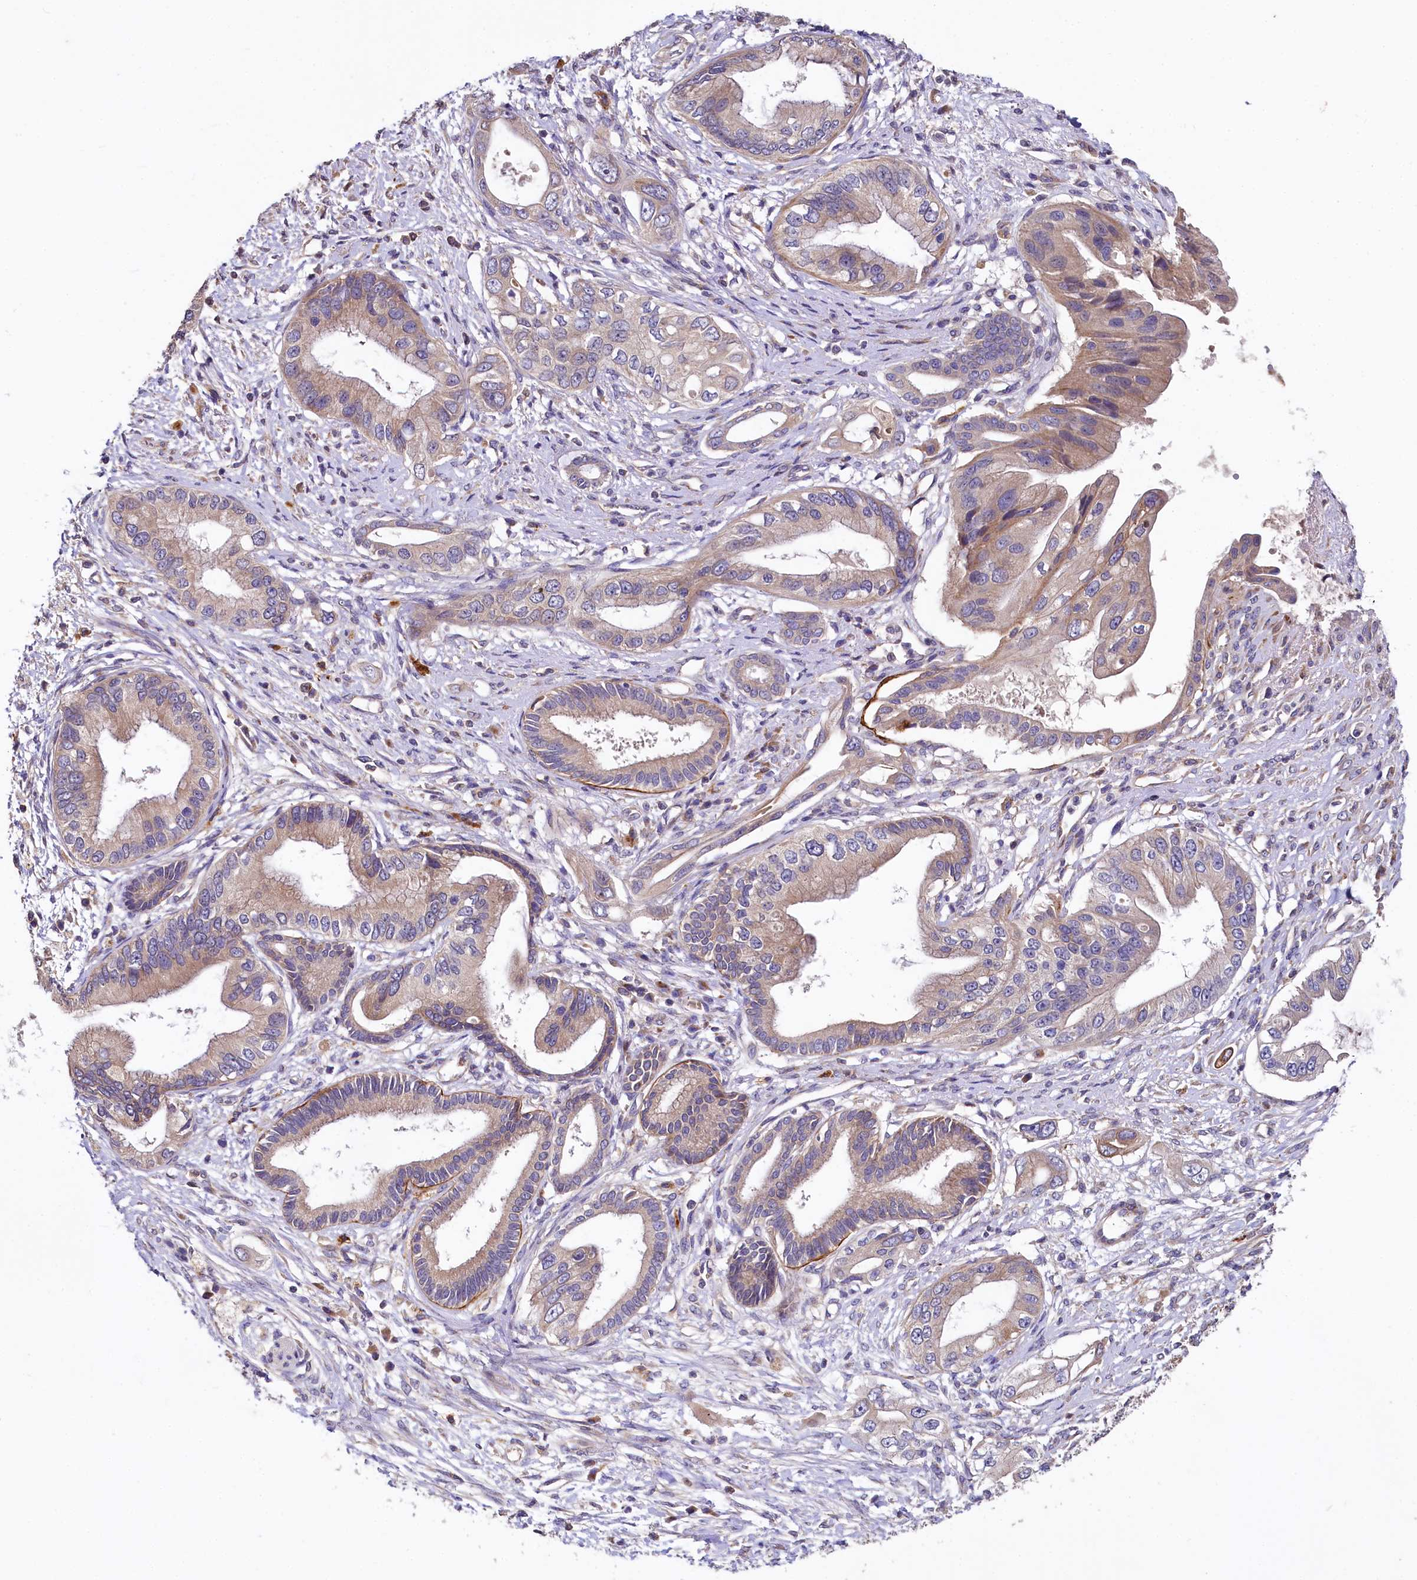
{"staining": {"intensity": "moderate", "quantity": "<25%", "location": "cytoplasmic/membranous"}, "tissue": "pancreatic cancer", "cell_type": "Tumor cells", "image_type": "cancer", "snomed": [{"axis": "morphology", "description": "Inflammation, NOS"}, {"axis": "morphology", "description": "Adenocarcinoma, NOS"}, {"axis": "topography", "description": "Pancreas"}], "caption": "Adenocarcinoma (pancreatic) stained for a protein (brown) exhibits moderate cytoplasmic/membranous positive staining in approximately <25% of tumor cells.", "gene": "SPRYD3", "patient": {"sex": "female", "age": 56}}